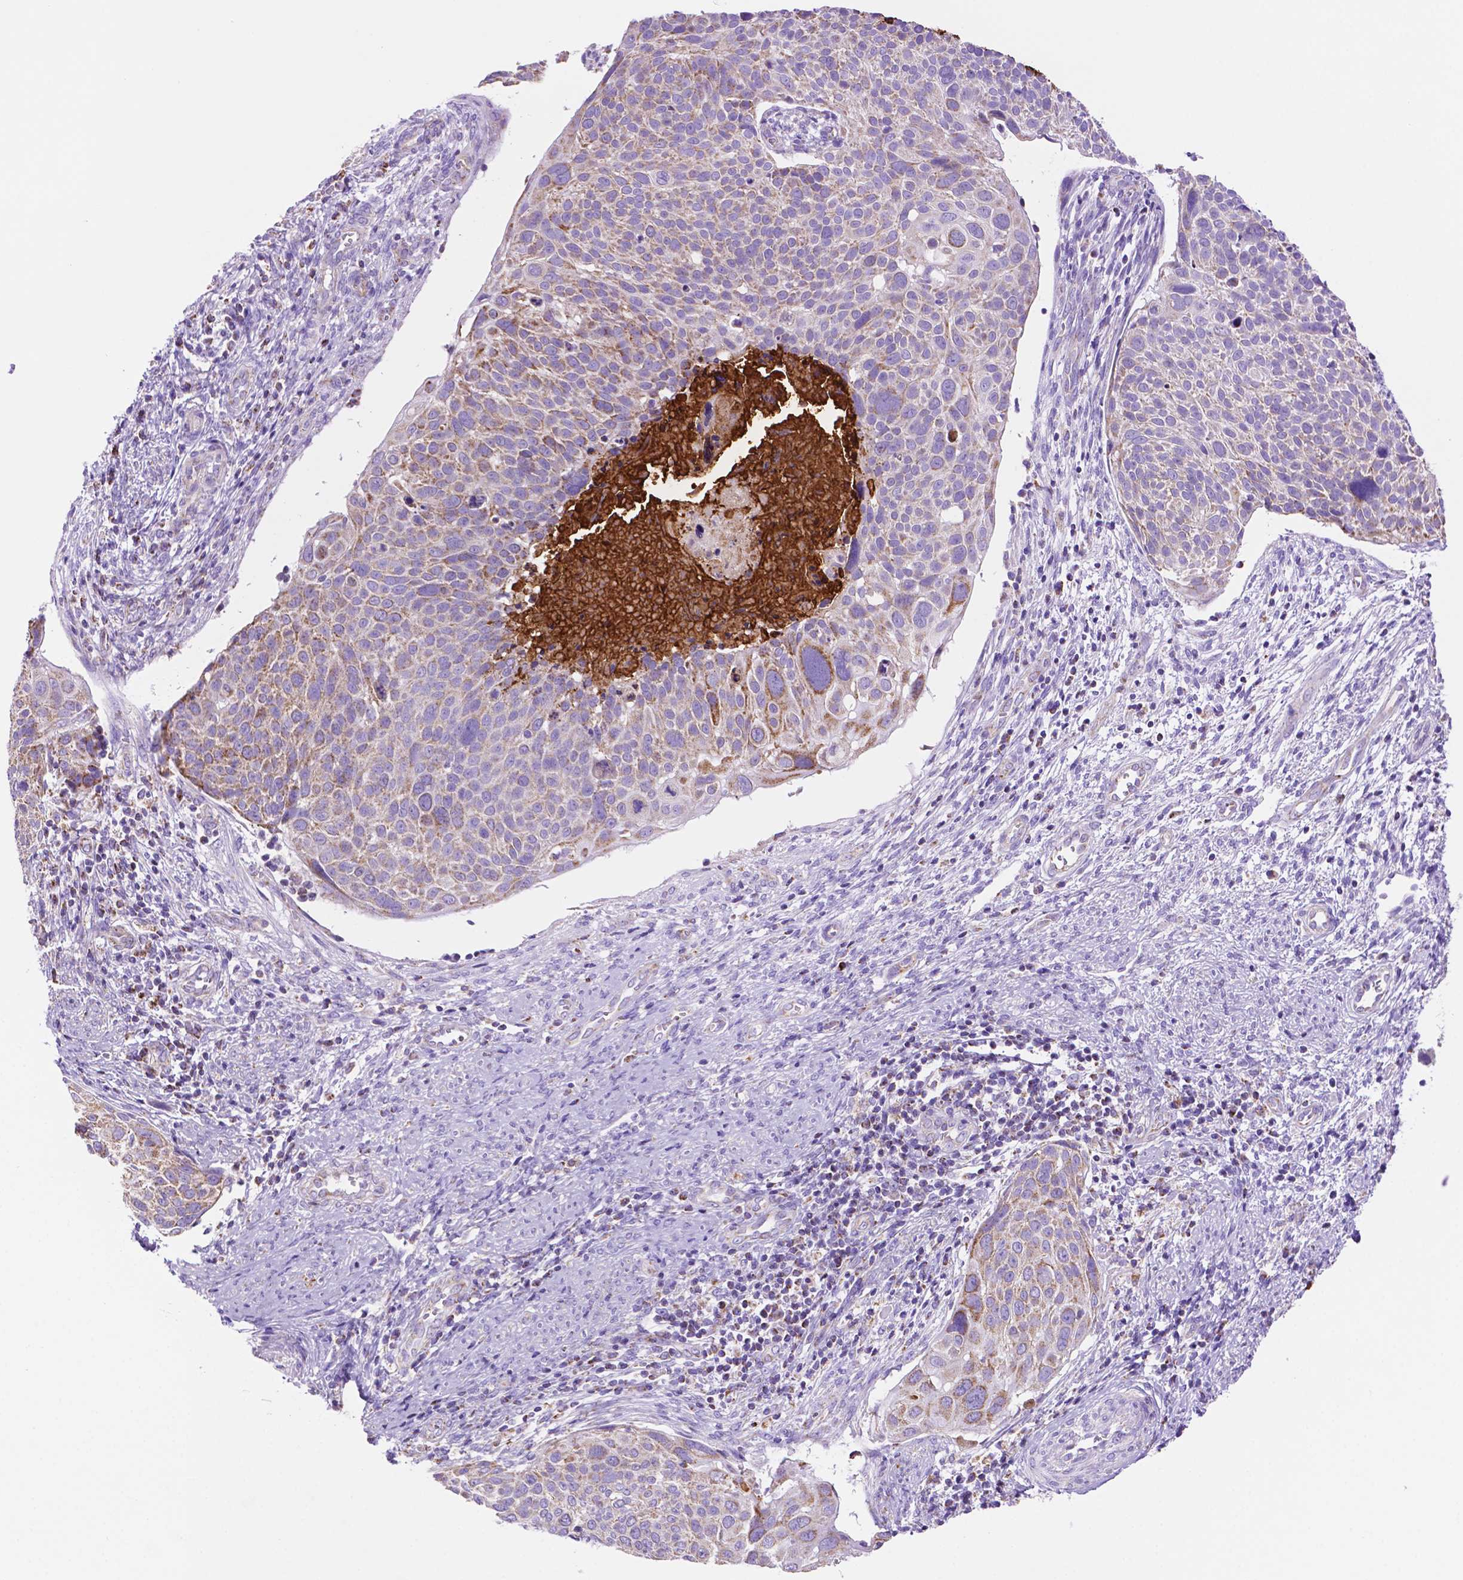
{"staining": {"intensity": "weak", "quantity": ">75%", "location": "cytoplasmic/membranous"}, "tissue": "cervical cancer", "cell_type": "Tumor cells", "image_type": "cancer", "snomed": [{"axis": "morphology", "description": "Squamous cell carcinoma, NOS"}, {"axis": "topography", "description": "Cervix"}], "caption": "Cervical cancer tissue shows weak cytoplasmic/membranous positivity in approximately >75% of tumor cells", "gene": "GDPD5", "patient": {"sex": "female", "age": 39}}